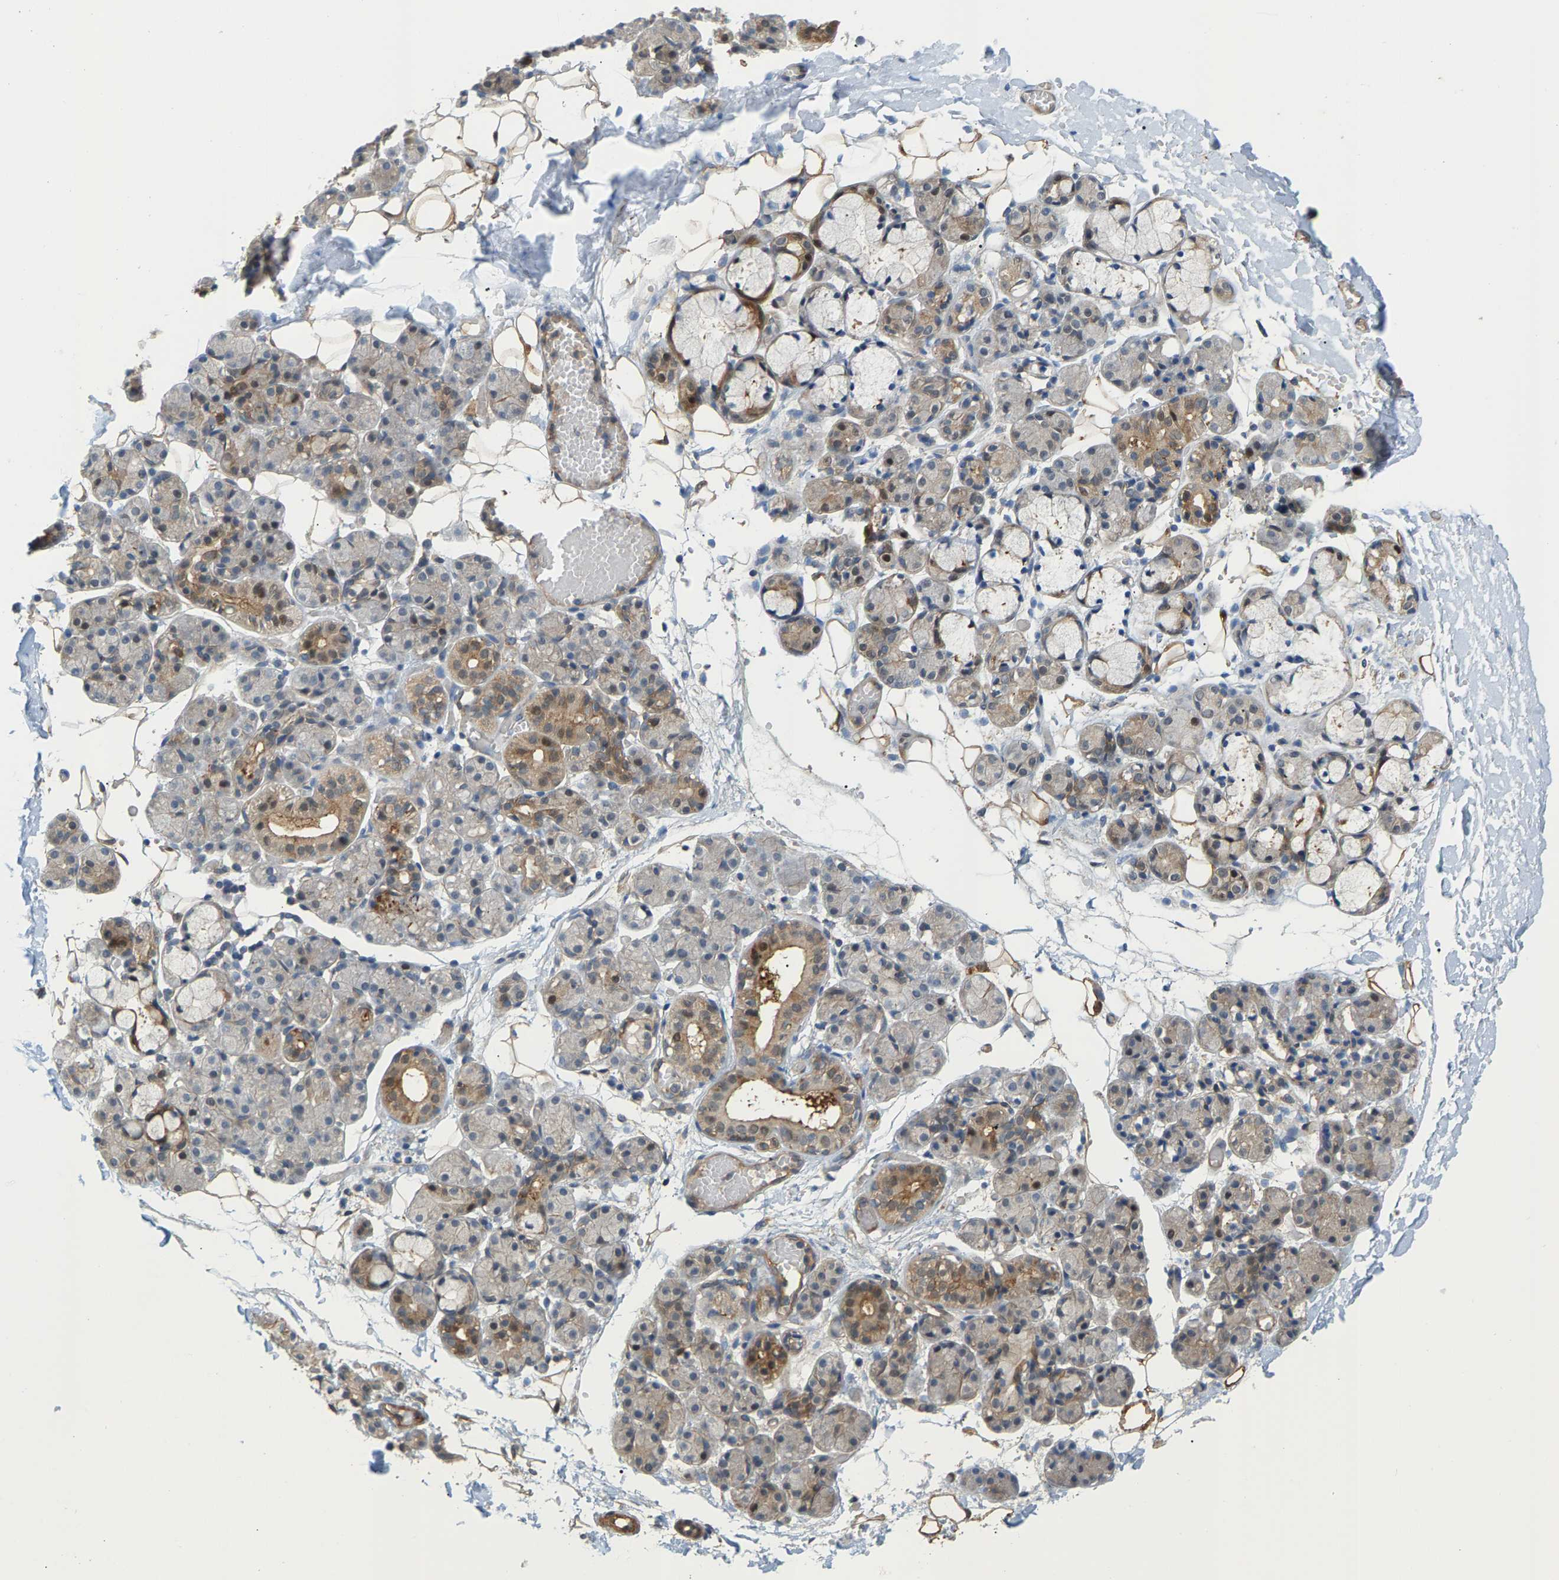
{"staining": {"intensity": "moderate", "quantity": "25%-75%", "location": "cytoplasmic/membranous"}, "tissue": "salivary gland", "cell_type": "Glandular cells", "image_type": "normal", "snomed": [{"axis": "morphology", "description": "Normal tissue, NOS"}, {"axis": "topography", "description": "Salivary gland"}], "caption": "Protein staining of normal salivary gland displays moderate cytoplasmic/membranous staining in approximately 25%-75% of glandular cells.", "gene": "KRTAP27", "patient": {"sex": "male", "age": 63}}